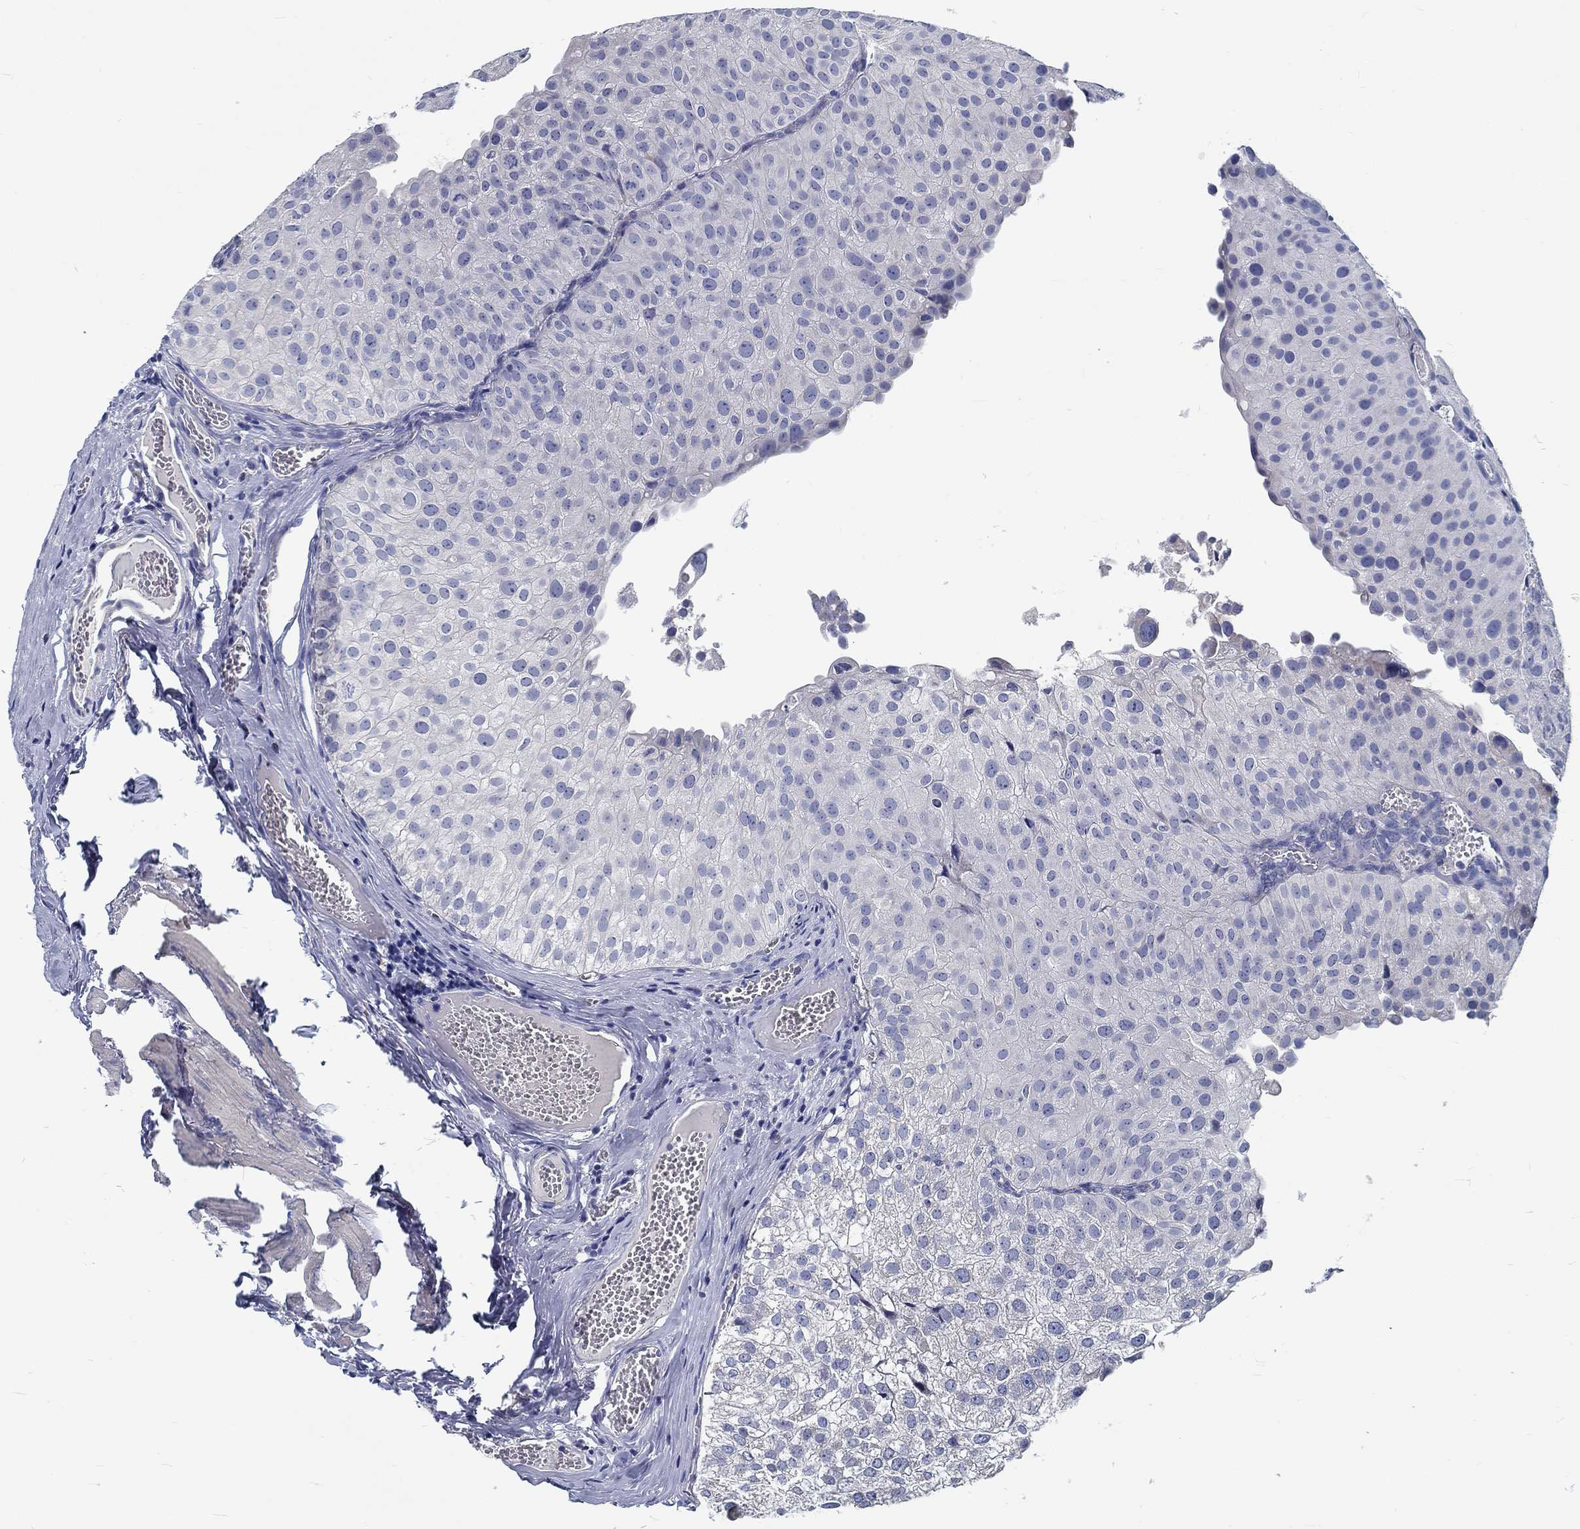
{"staining": {"intensity": "negative", "quantity": "none", "location": "none"}, "tissue": "urothelial cancer", "cell_type": "Tumor cells", "image_type": "cancer", "snomed": [{"axis": "morphology", "description": "Urothelial carcinoma, Low grade"}, {"axis": "topography", "description": "Urinary bladder"}], "caption": "DAB immunohistochemical staining of human urothelial cancer shows no significant staining in tumor cells.", "gene": "MYBPC1", "patient": {"sex": "female", "age": 78}}